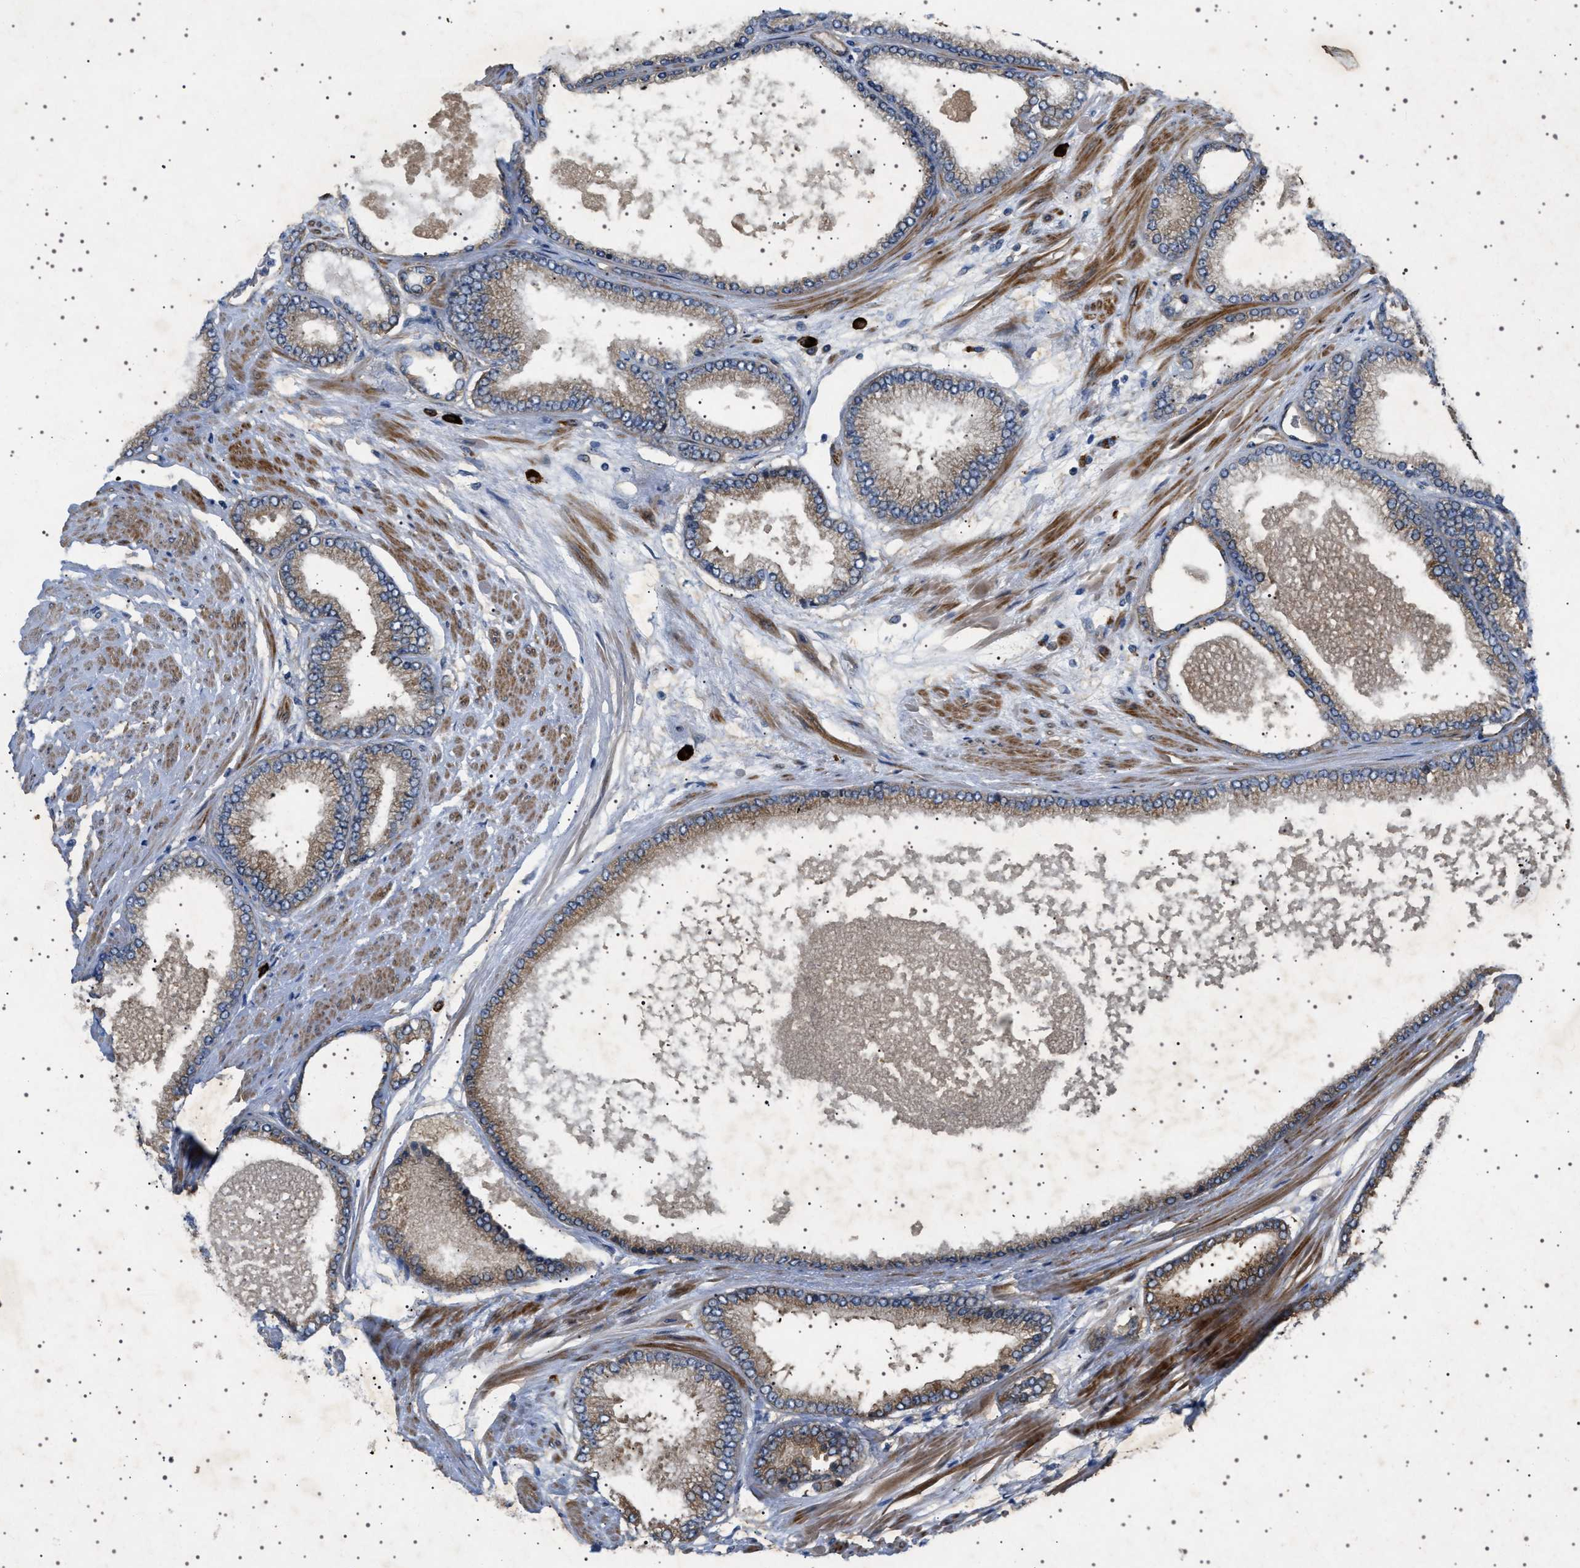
{"staining": {"intensity": "moderate", "quantity": ">75%", "location": "cytoplasmic/membranous"}, "tissue": "prostate cancer", "cell_type": "Tumor cells", "image_type": "cancer", "snomed": [{"axis": "morphology", "description": "Adenocarcinoma, High grade"}, {"axis": "topography", "description": "Prostate"}], "caption": "Prostate high-grade adenocarcinoma stained with IHC reveals moderate cytoplasmic/membranous expression in about >75% of tumor cells.", "gene": "CCDC186", "patient": {"sex": "male", "age": 61}}